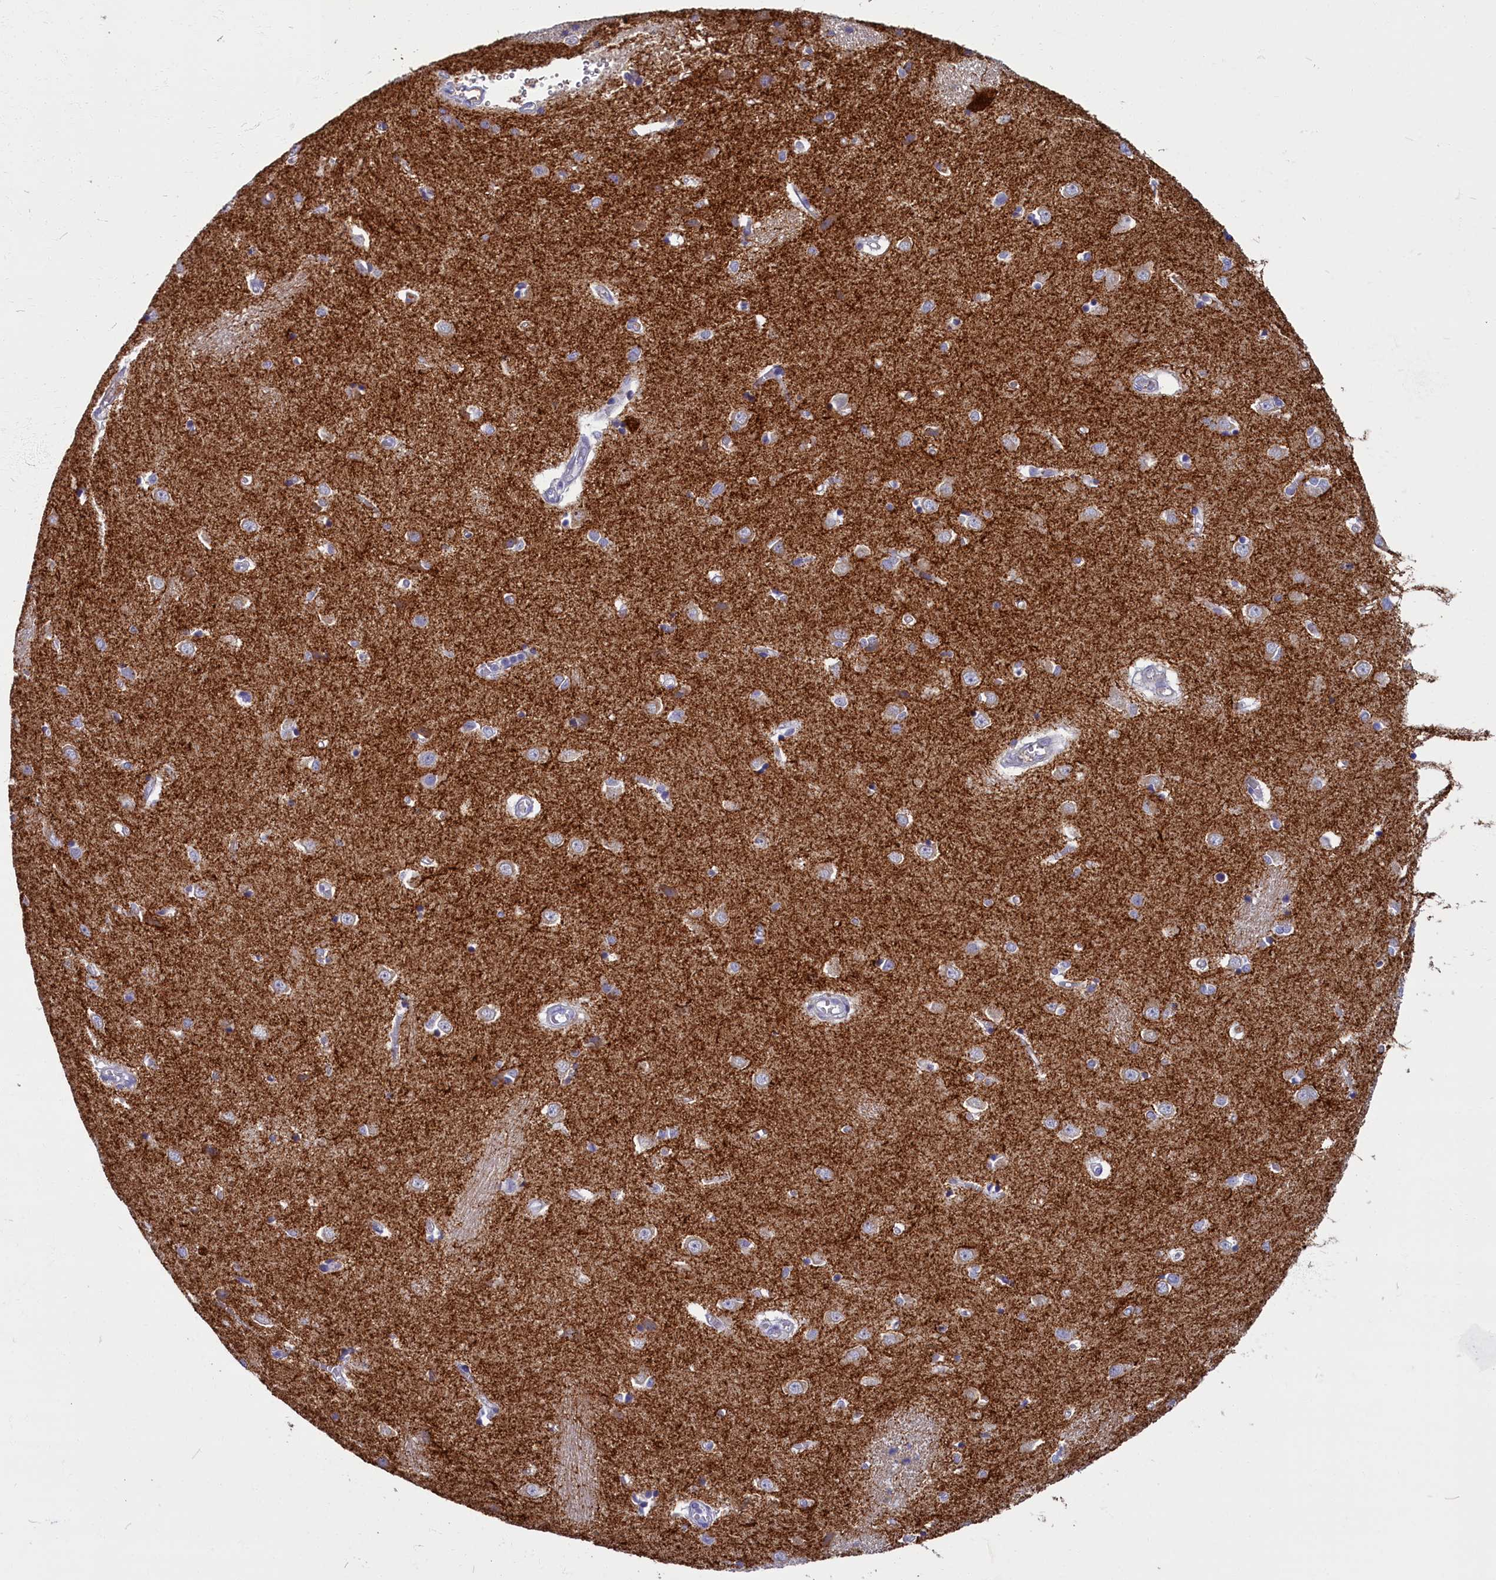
{"staining": {"intensity": "weak", "quantity": "<25%", "location": "cytoplasmic/membranous"}, "tissue": "caudate", "cell_type": "Glial cells", "image_type": "normal", "snomed": [{"axis": "morphology", "description": "Normal tissue, NOS"}, {"axis": "topography", "description": "Lateral ventricle wall"}], "caption": "An immunohistochemistry (IHC) image of normal caudate is shown. There is no staining in glial cells of caudate.", "gene": "SV2C", "patient": {"sex": "male", "age": 37}}